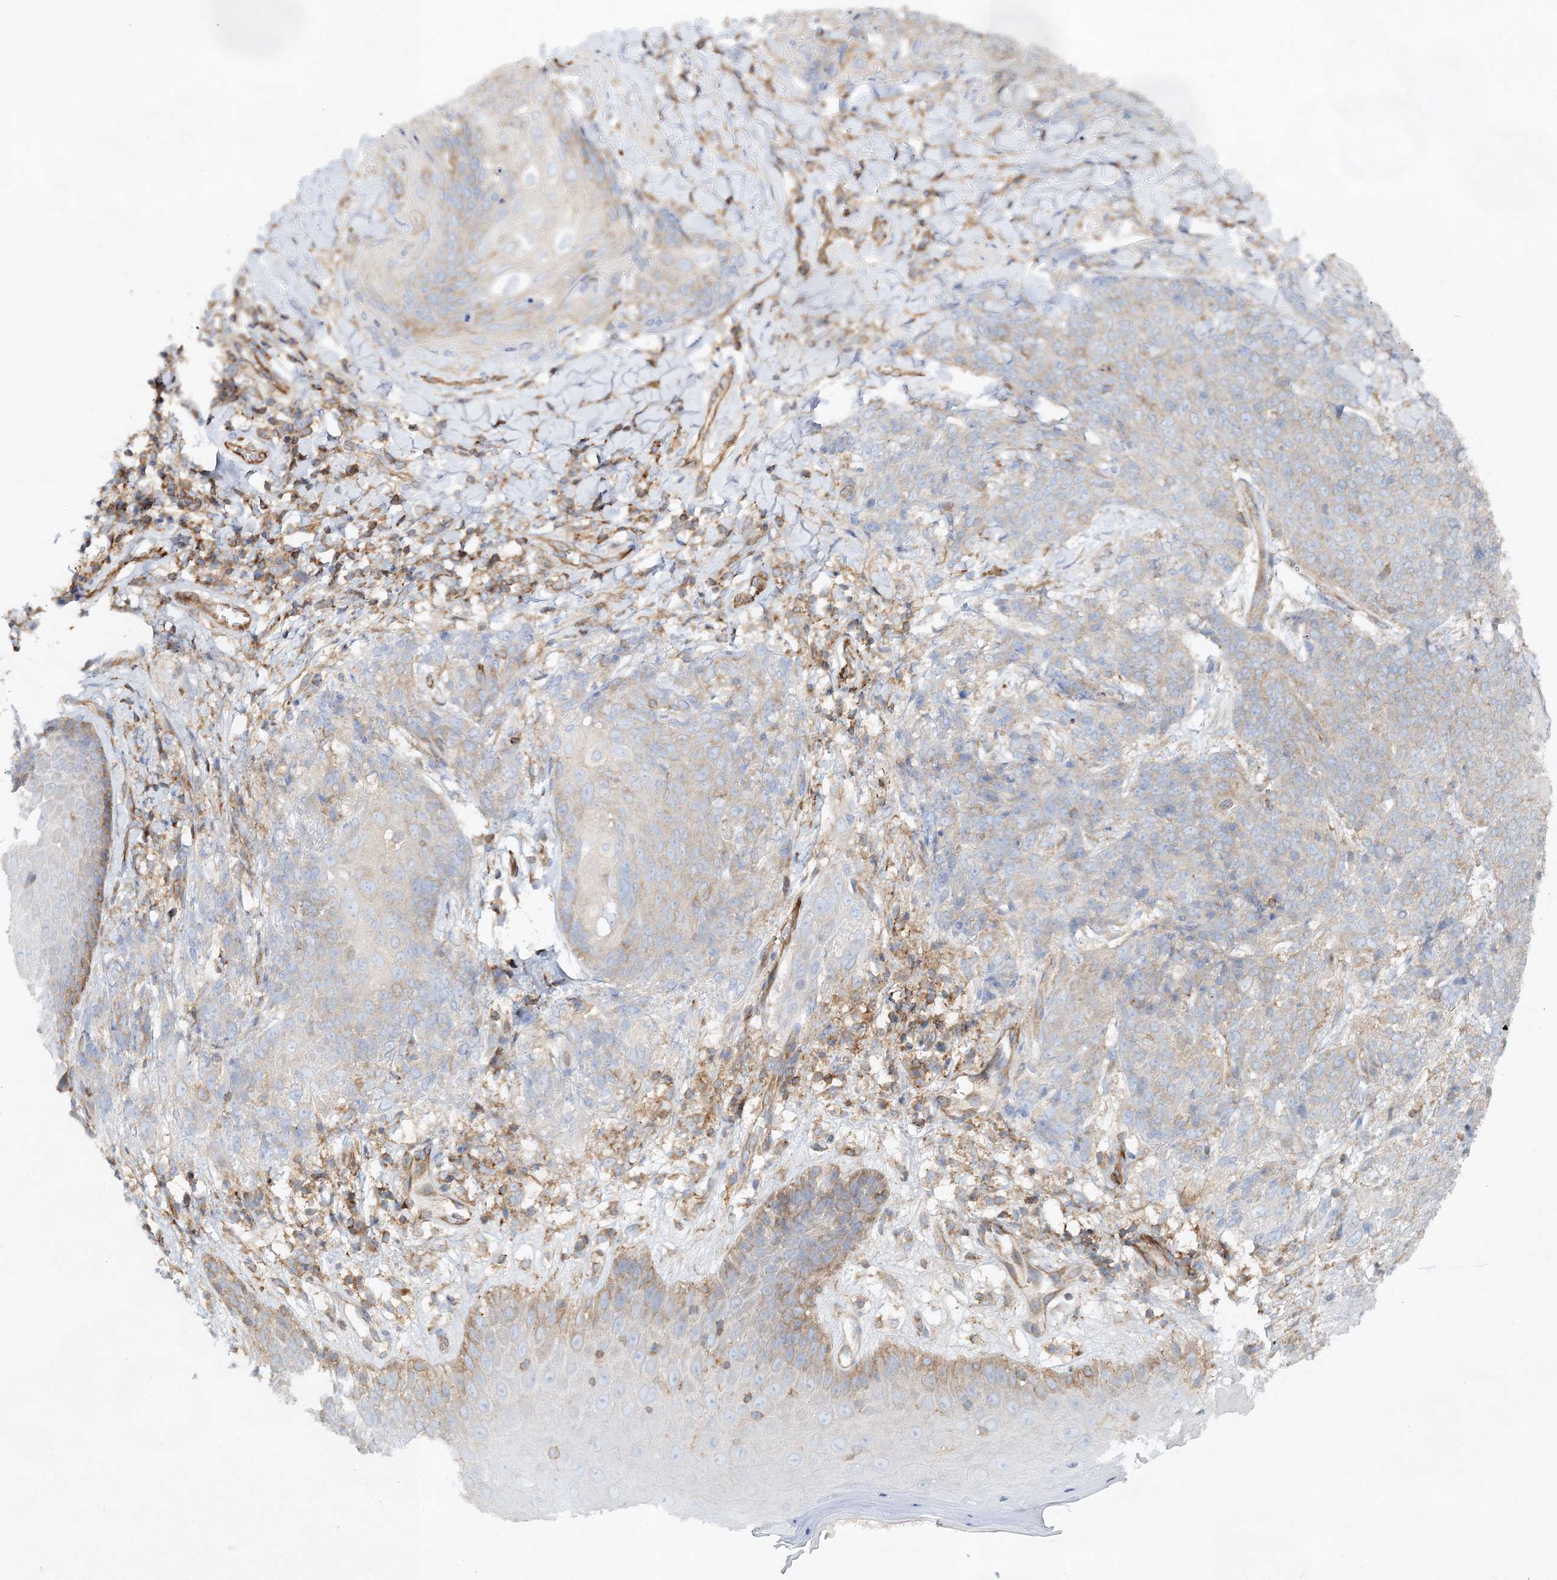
{"staining": {"intensity": "moderate", "quantity": "<25%", "location": "cytoplasmic/membranous"}, "tissue": "skin cancer", "cell_type": "Tumor cells", "image_type": "cancer", "snomed": [{"axis": "morphology", "description": "Squamous cell carcinoma, NOS"}, {"axis": "topography", "description": "Skin"}, {"axis": "topography", "description": "Vulva"}], "caption": "Protein staining of squamous cell carcinoma (skin) tissue demonstrates moderate cytoplasmic/membranous expression in approximately <25% of tumor cells.", "gene": "WDR37", "patient": {"sex": "female", "age": 85}}